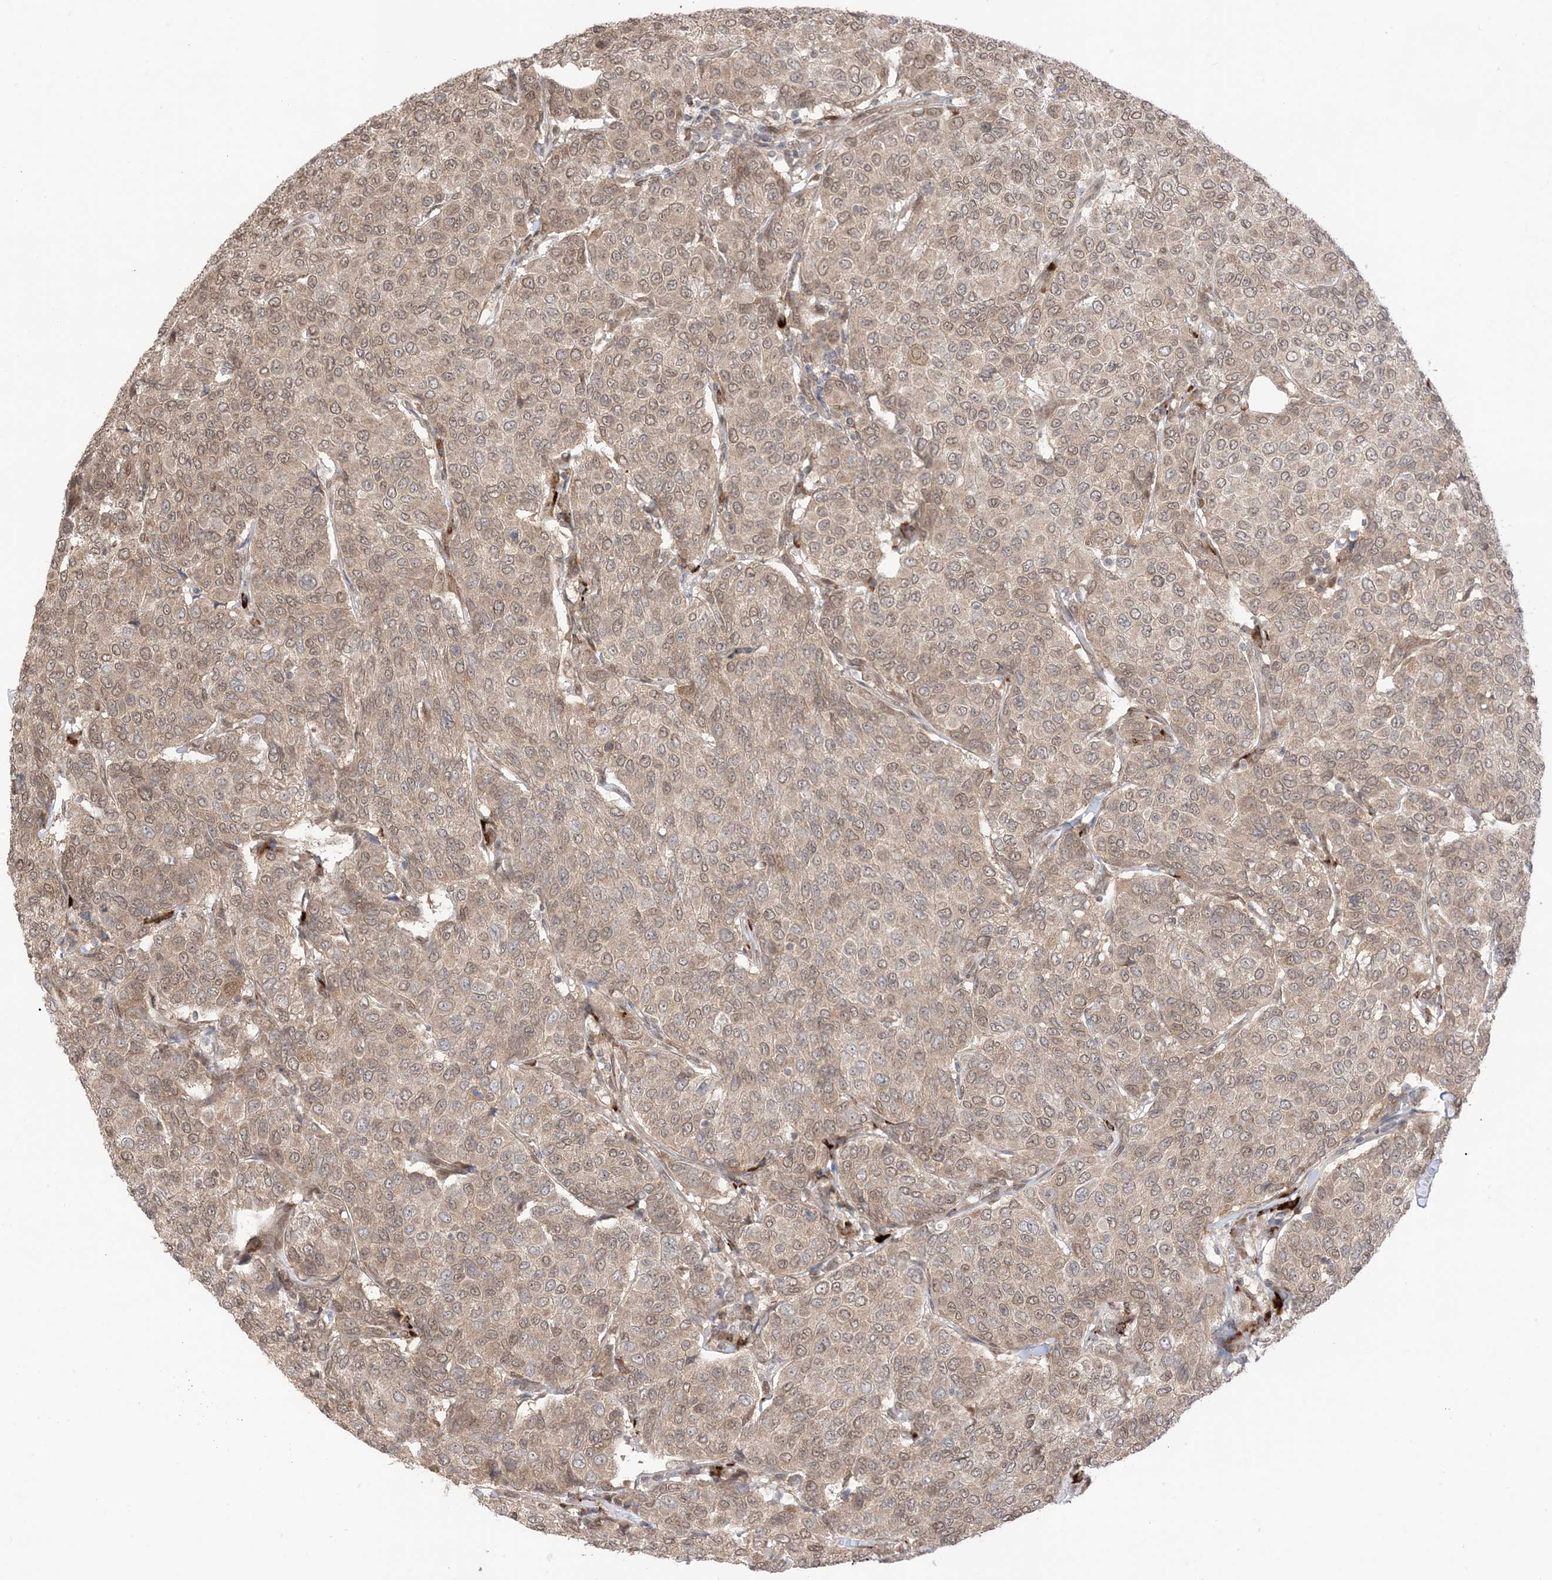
{"staining": {"intensity": "moderate", "quantity": ">75%", "location": "cytoplasmic/membranous,nuclear"}, "tissue": "breast cancer", "cell_type": "Tumor cells", "image_type": "cancer", "snomed": [{"axis": "morphology", "description": "Duct carcinoma"}, {"axis": "topography", "description": "Breast"}], "caption": "A high-resolution photomicrograph shows immunohistochemistry staining of breast cancer (infiltrating ductal carcinoma), which exhibits moderate cytoplasmic/membranous and nuclear expression in about >75% of tumor cells.", "gene": "UBE2E2", "patient": {"sex": "female", "age": 55}}